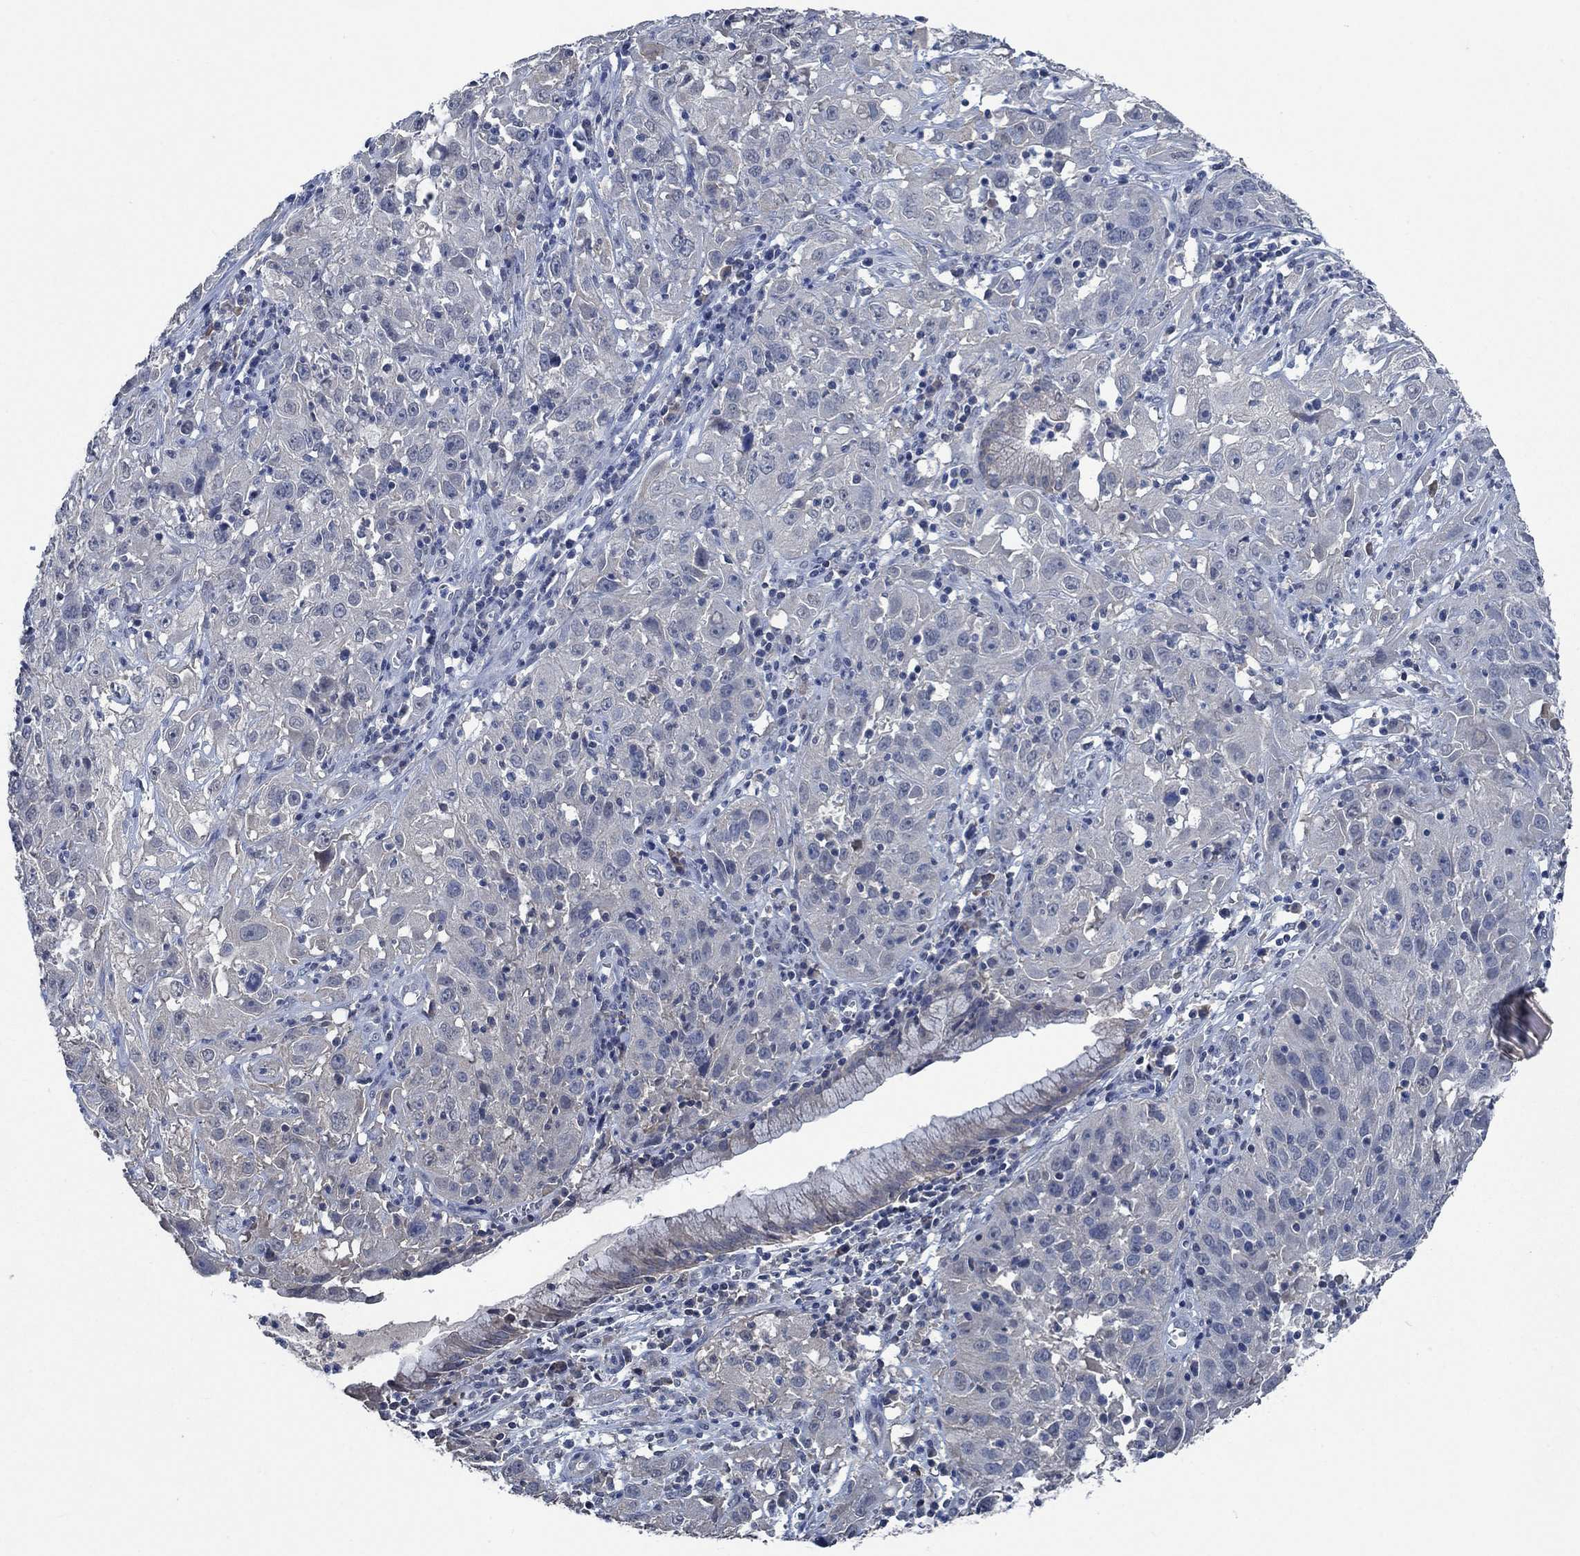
{"staining": {"intensity": "negative", "quantity": "none", "location": "none"}, "tissue": "cervical cancer", "cell_type": "Tumor cells", "image_type": "cancer", "snomed": [{"axis": "morphology", "description": "Squamous cell carcinoma, NOS"}, {"axis": "topography", "description": "Cervix"}], "caption": "Human cervical cancer (squamous cell carcinoma) stained for a protein using immunohistochemistry reveals no staining in tumor cells.", "gene": "OBSCN", "patient": {"sex": "female", "age": 32}}